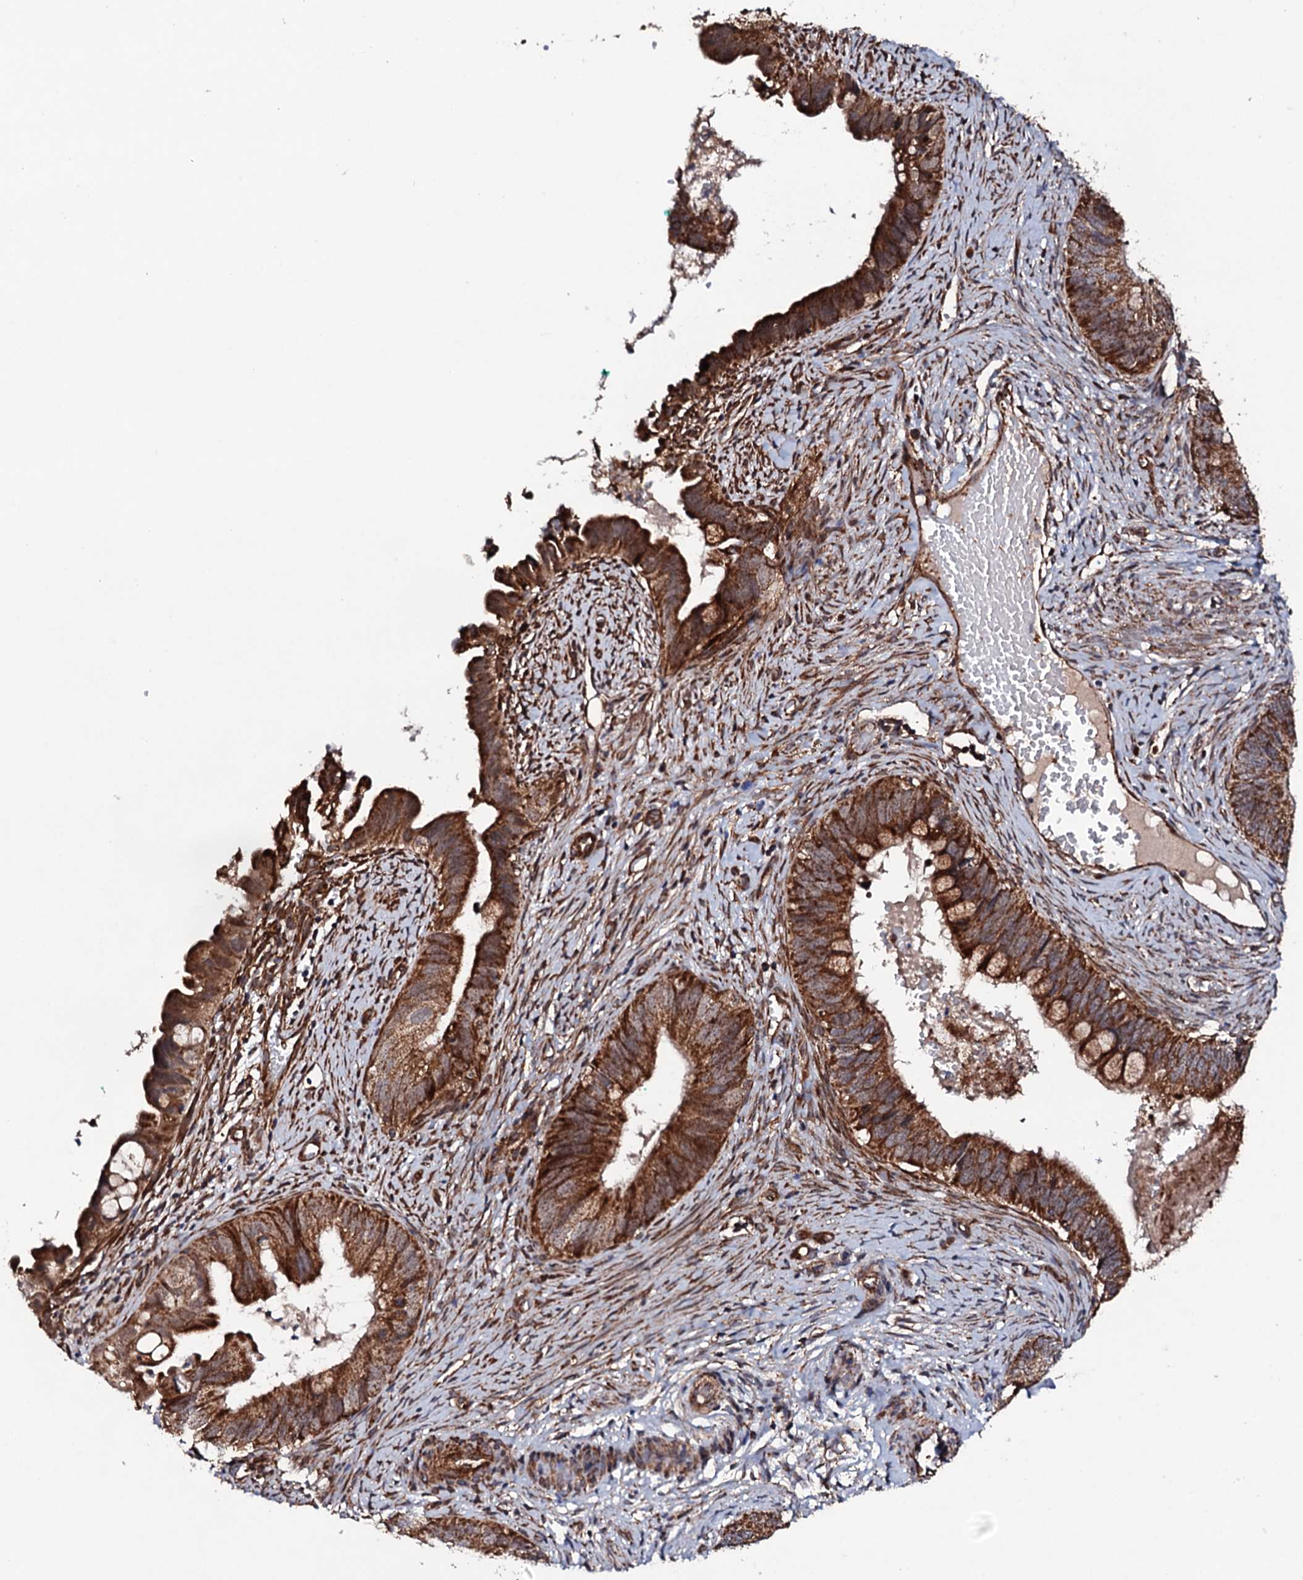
{"staining": {"intensity": "strong", "quantity": ">75%", "location": "cytoplasmic/membranous"}, "tissue": "cervical cancer", "cell_type": "Tumor cells", "image_type": "cancer", "snomed": [{"axis": "morphology", "description": "Adenocarcinoma, NOS"}, {"axis": "topography", "description": "Cervix"}], "caption": "Protein staining of cervical cancer tissue demonstrates strong cytoplasmic/membranous expression in approximately >75% of tumor cells.", "gene": "MTIF3", "patient": {"sex": "female", "age": 42}}